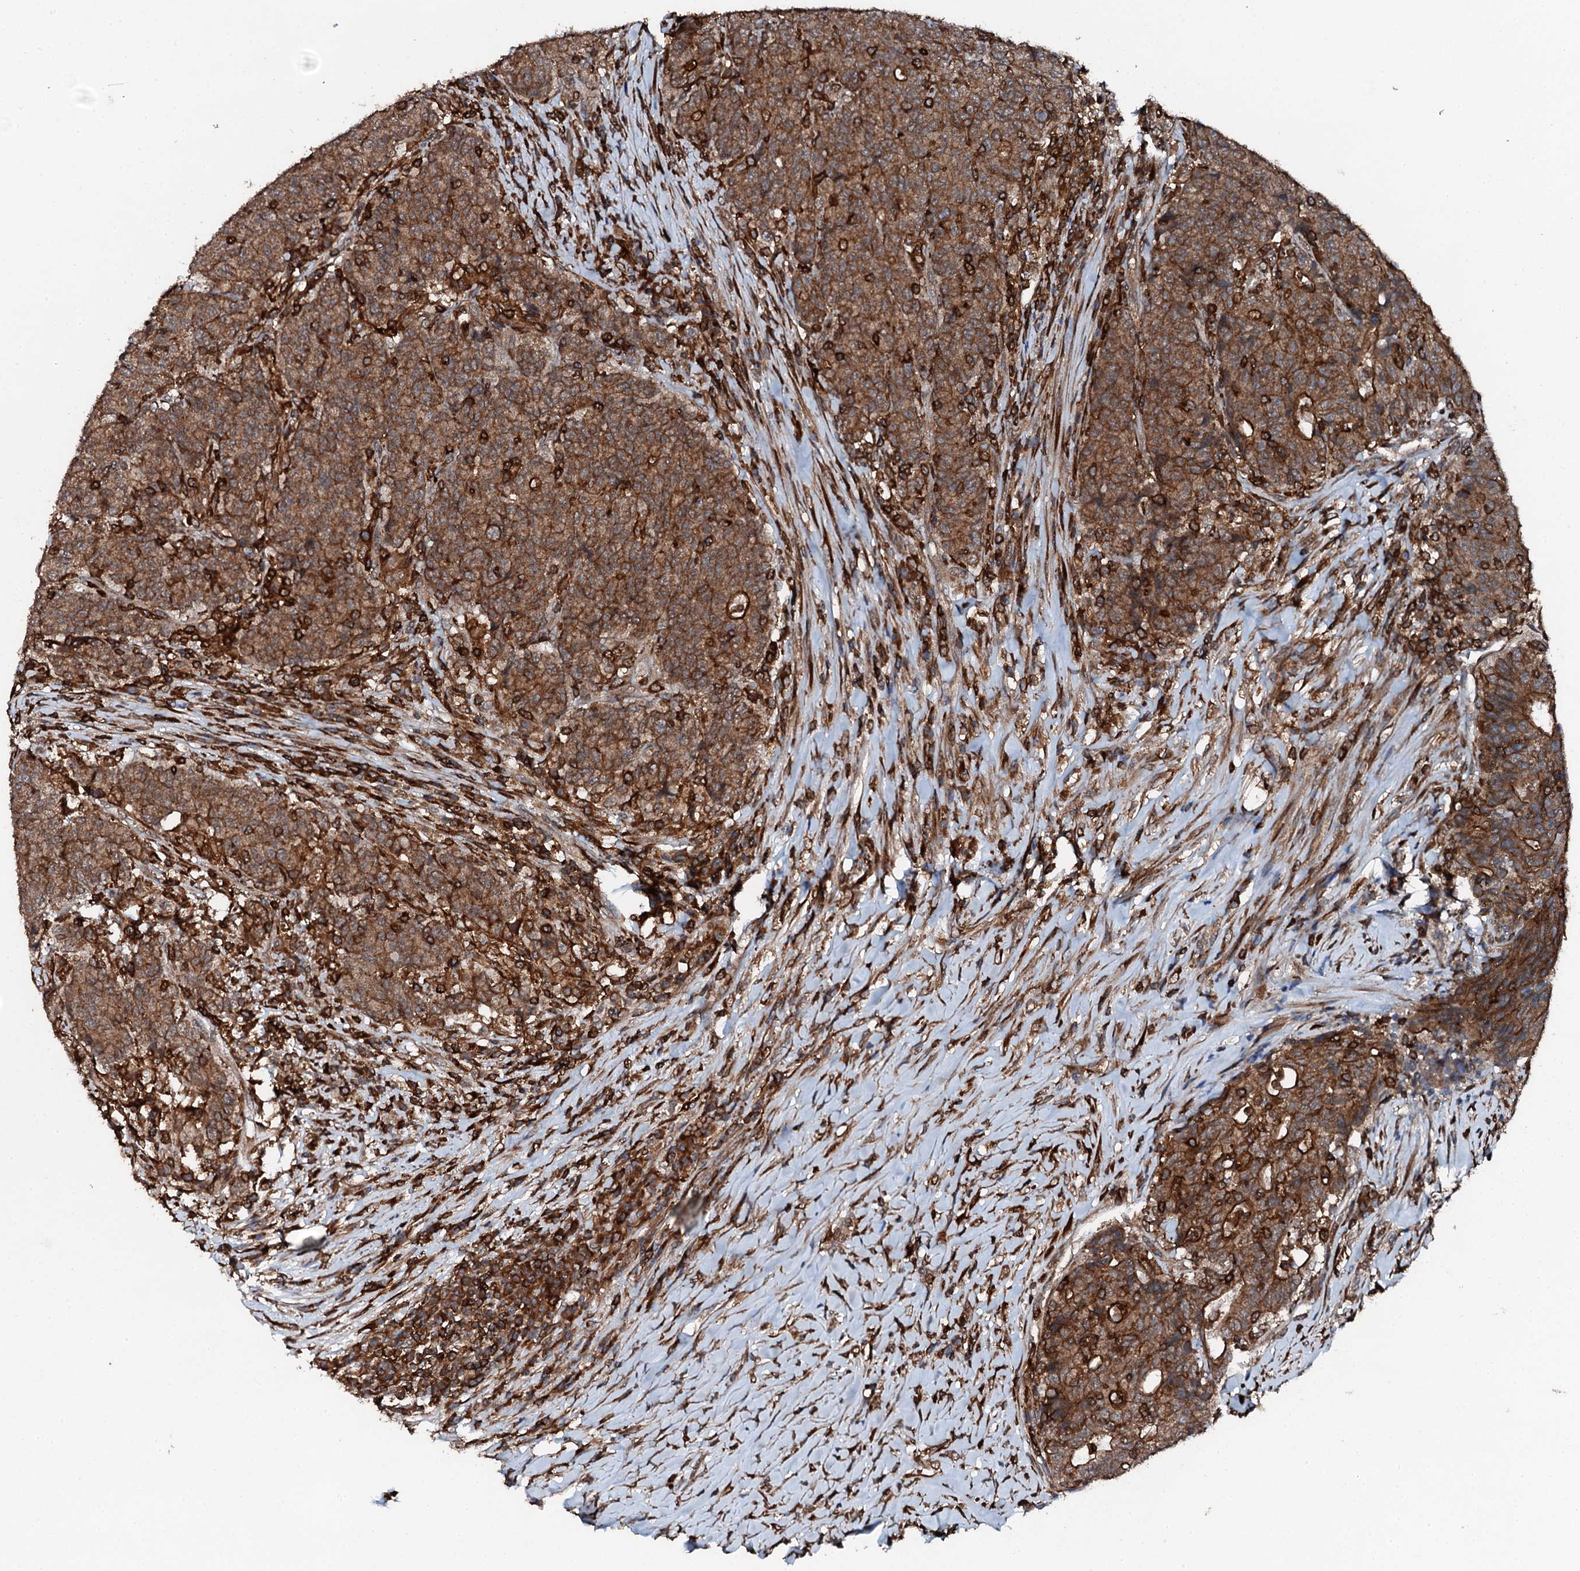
{"staining": {"intensity": "strong", "quantity": ">75%", "location": "cytoplasmic/membranous"}, "tissue": "colorectal cancer", "cell_type": "Tumor cells", "image_type": "cancer", "snomed": [{"axis": "morphology", "description": "Adenocarcinoma, NOS"}, {"axis": "topography", "description": "Colon"}], "caption": "Colorectal adenocarcinoma stained with DAB (3,3'-diaminobenzidine) immunohistochemistry displays high levels of strong cytoplasmic/membranous positivity in approximately >75% of tumor cells. (brown staining indicates protein expression, while blue staining denotes nuclei).", "gene": "EDC4", "patient": {"sex": "female", "age": 75}}